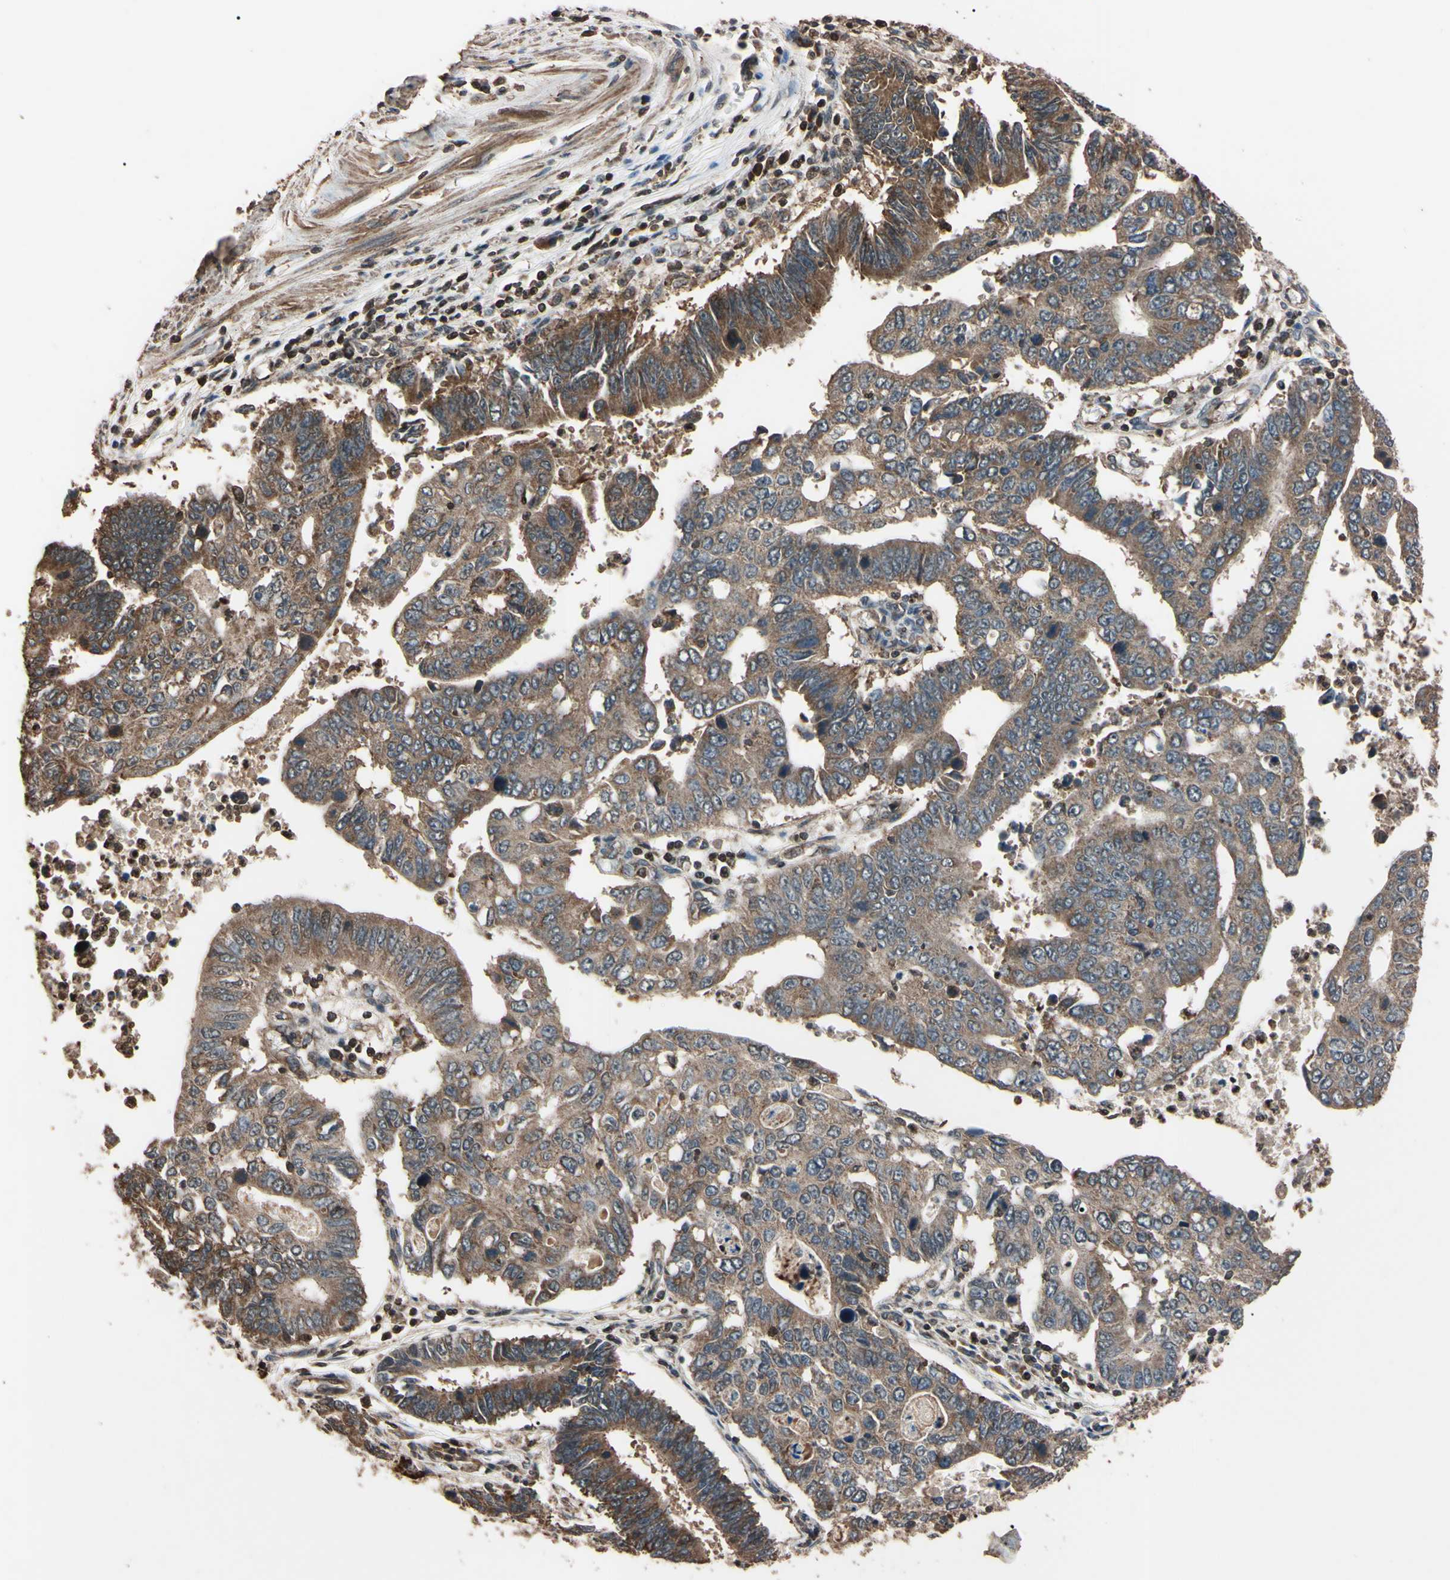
{"staining": {"intensity": "weak", "quantity": ">75%", "location": "cytoplasmic/membranous"}, "tissue": "stomach cancer", "cell_type": "Tumor cells", "image_type": "cancer", "snomed": [{"axis": "morphology", "description": "Adenocarcinoma, NOS"}, {"axis": "topography", "description": "Stomach"}], "caption": "Stomach cancer was stained to show a protein in brown. There is low levels of weak cytoplasmic/membranous positivity in approximately >75% of tumor cells. Nuclei are stained in blue.", "gene": "TNFRSF1A", "patient": {"sex": "male", "age": 59}}